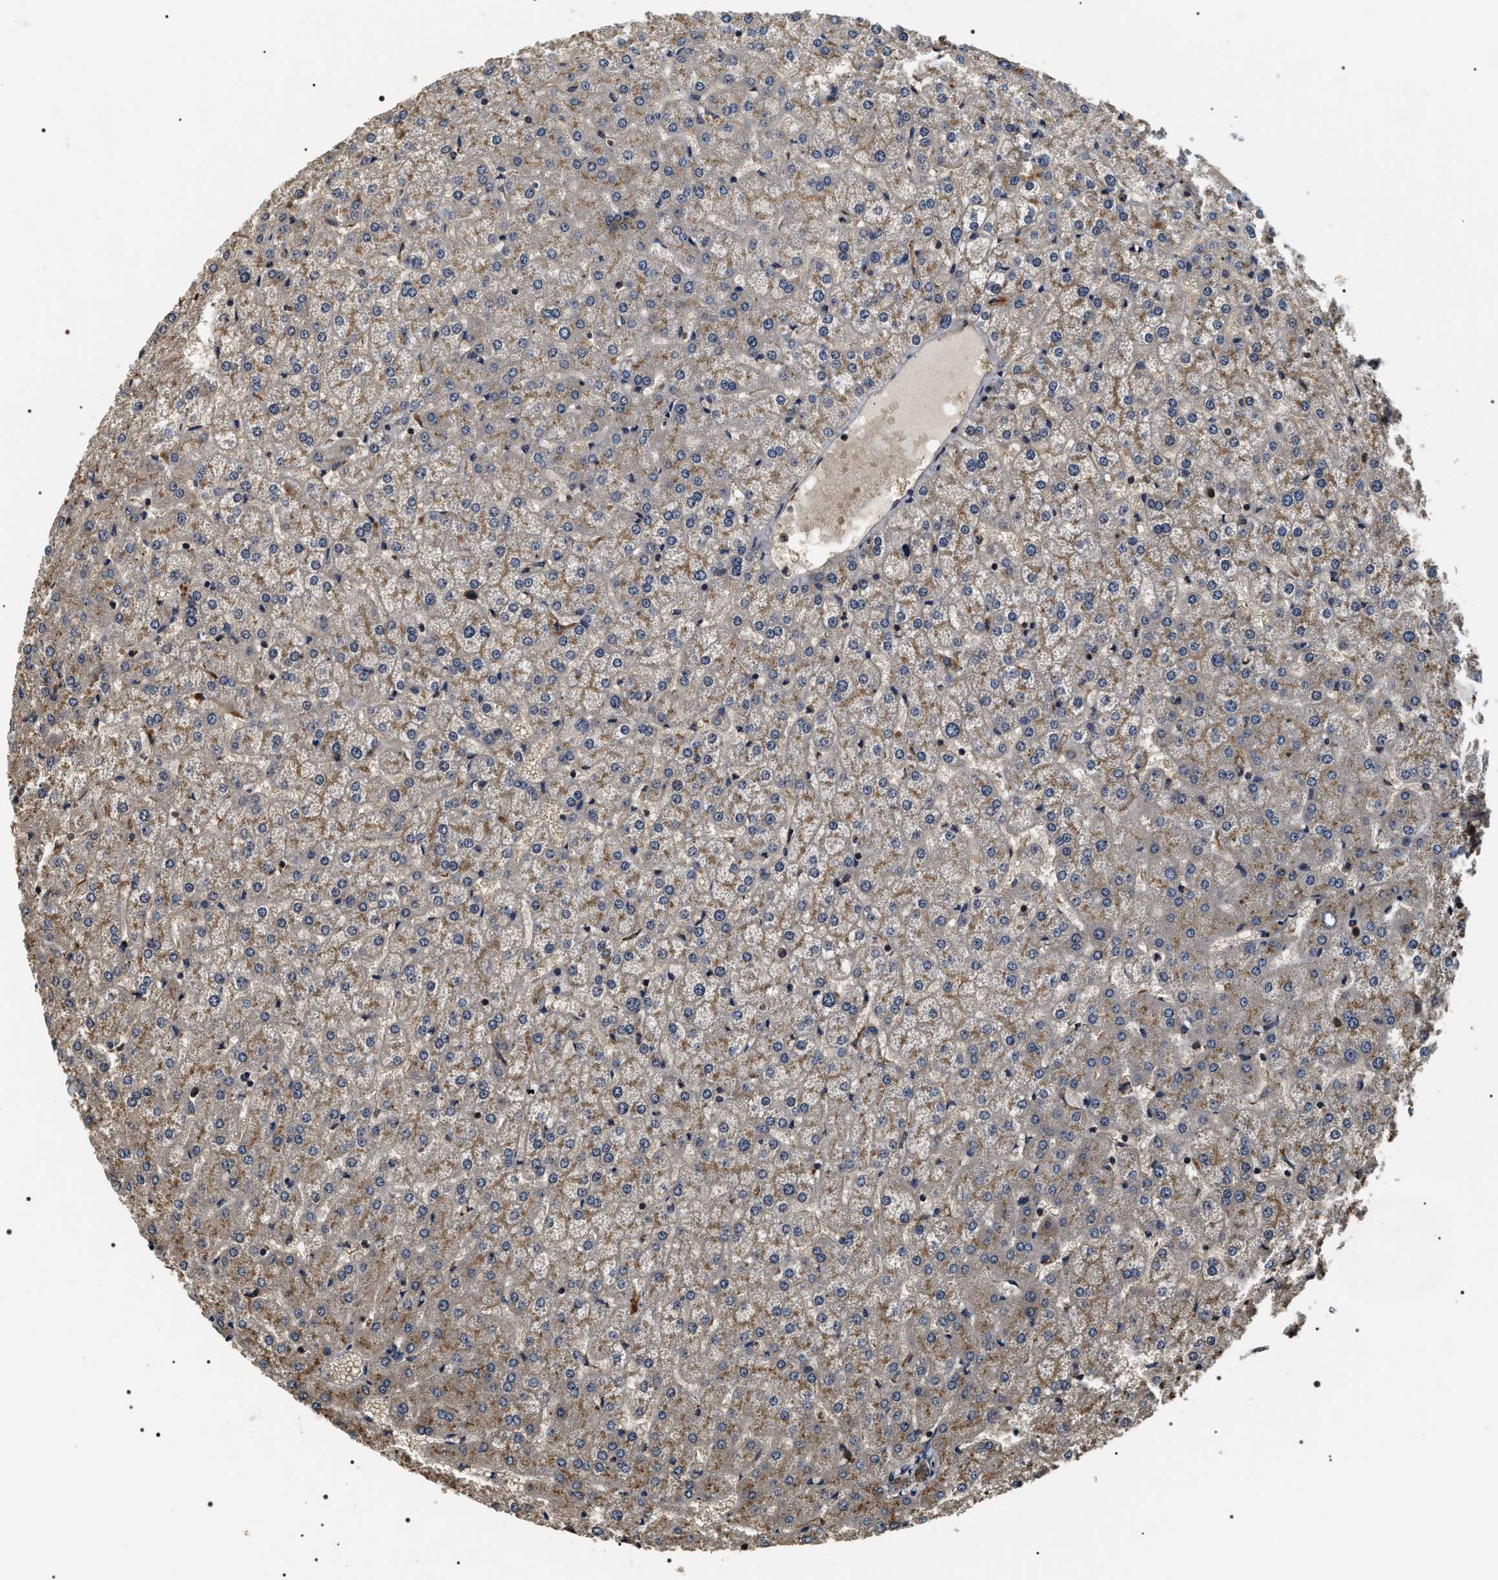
{"staining": {"intensity": "weak", "quantity": ">75%", "location": "cytoplasmic/membranous"}, "tissue": "liver", "cell_type": "Cholangiocytes", "image_type": "normal", "snomed": [{"axis": "morphology", "description": "Normal tissue, NOS"}, {"axis": "topography", "description": "Liver"}], "caption": "Benign liver was stained to show a protein in brown. There is low levels of weak cytoplasmic/membranous positivity in about >75% of cholangiocytes. (DAB (3,3'-diaminobenzidine) = brown stain, brightfield microscopy at high magnification).", "gene": "ARHGAP22", "patient": {"sex": "female", "age": 32}}